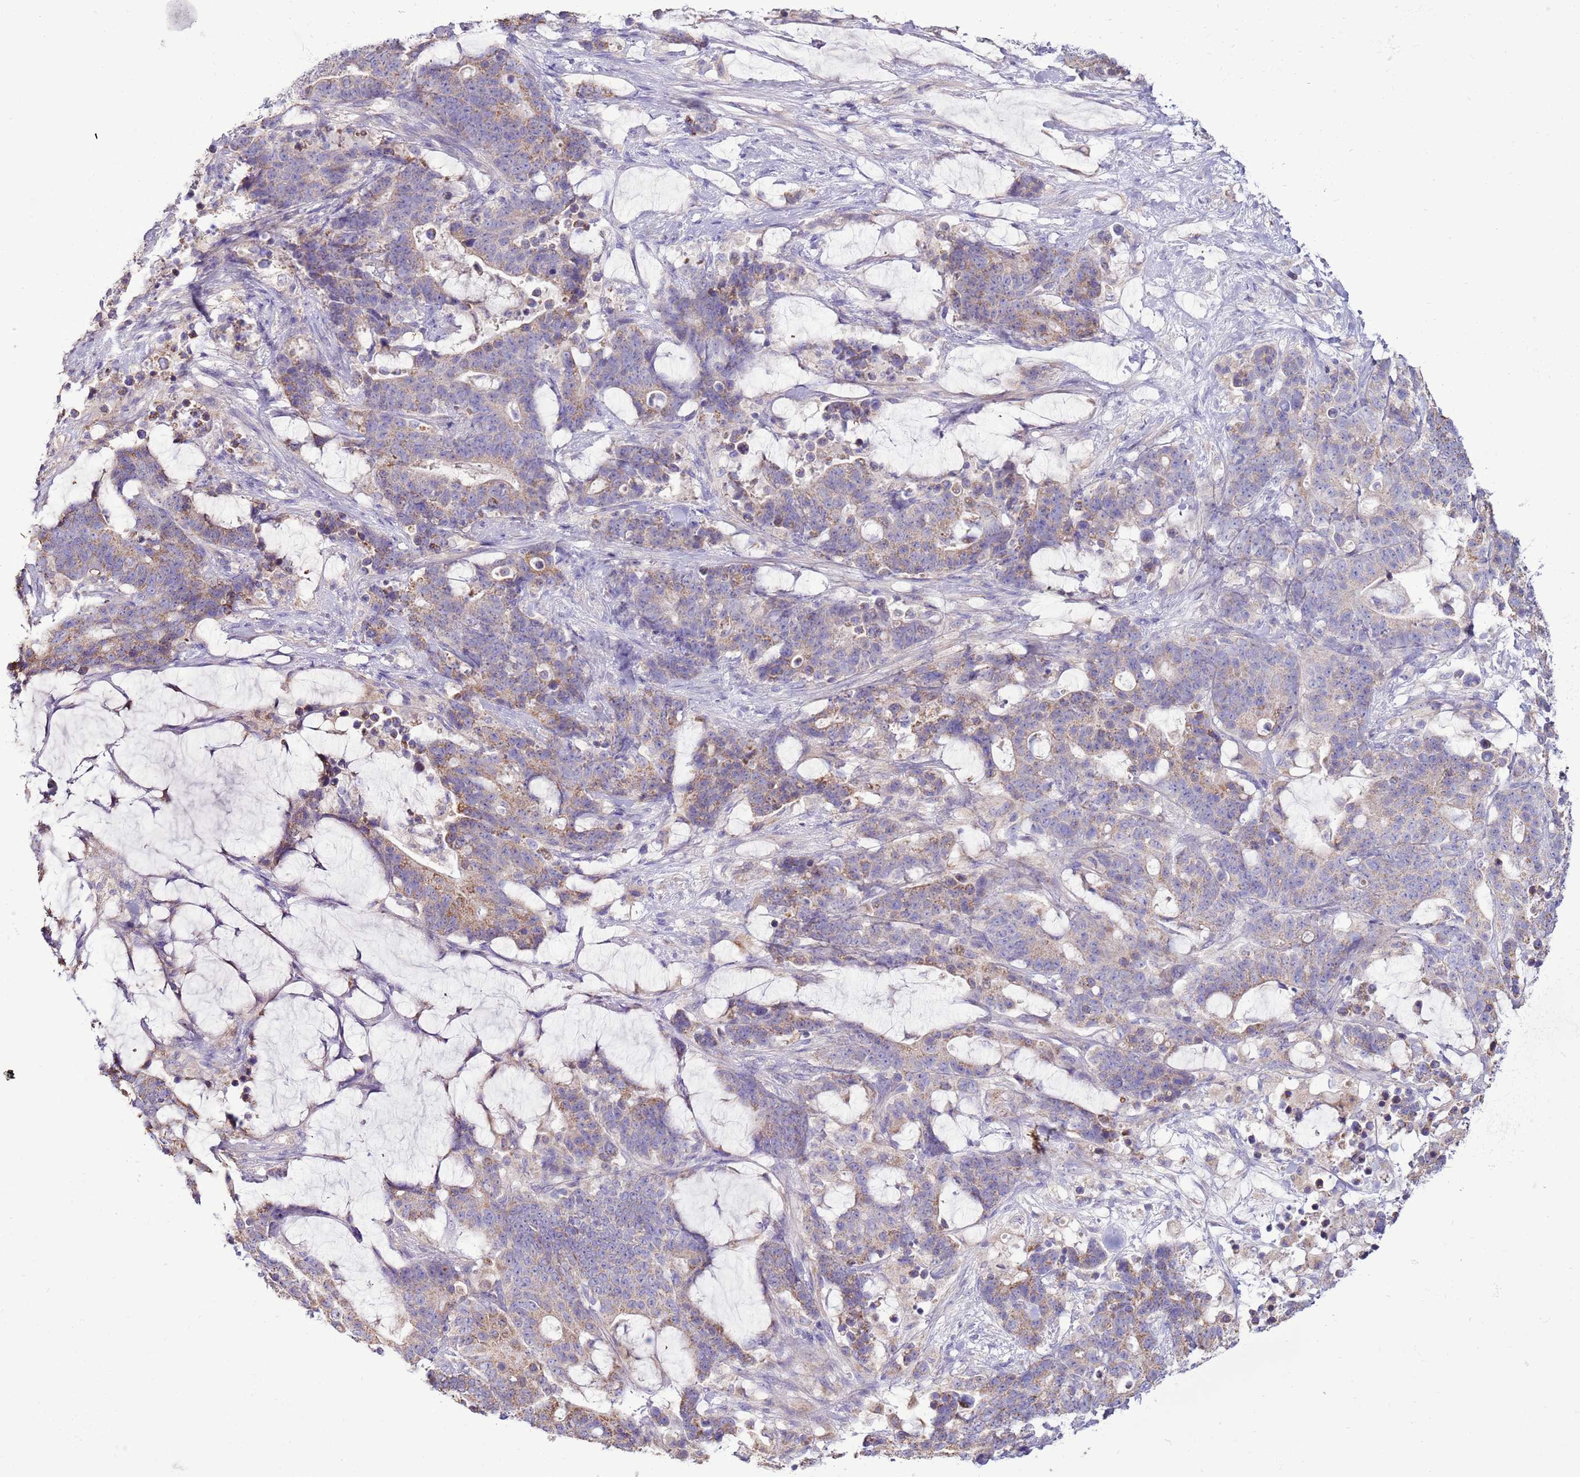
{"staining": {"intensity": "weak", "quantity": "25%-75%", "location": "cytoplasmic/membranous"}, "tissue": "stomach cancer", "cell_type": "Tumor cells", "image_type": "cancer", "snomed": [{"axis": "morphology", "description": "Normal tissue, NOS"}, {"axis": "morphology", "description": "Adenocarcinoma, NOS"}, {"axis": "topography", "description": "Stomach"}], "caption": "About 25%-75% of tumor cells in human adenocarcinoma (stomach) display weak cytoplasmic/membranous protein expression as visualized by brown immunohistochemical staining.", "gene": "TRAPPC4", "patient": {"sex": "female", "age": 64}}